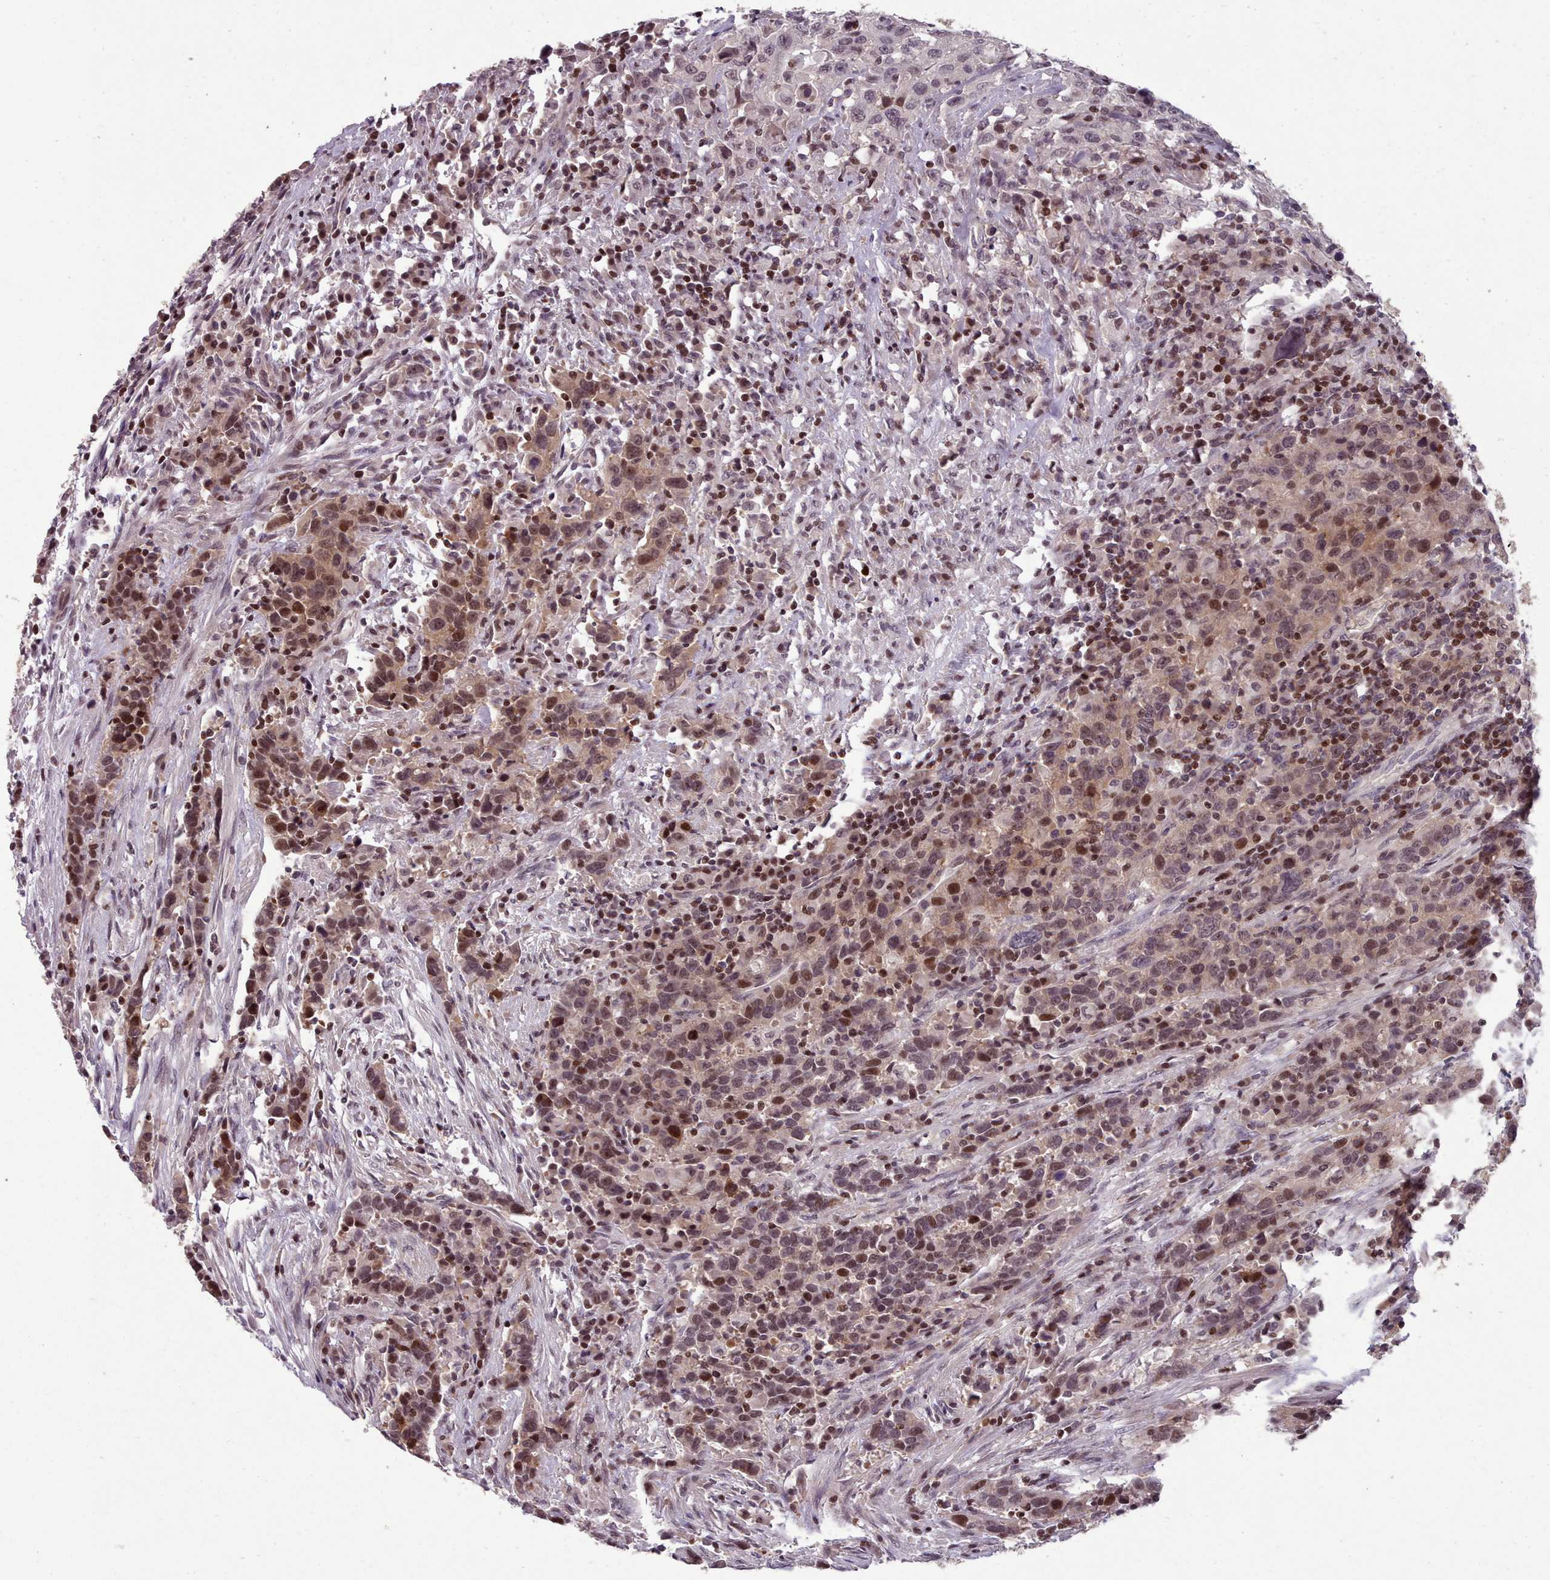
{"staining": {"intensity": "moderate", "quantity": ">75%", "location": "nuclear"}, "tissue": "urothelial cancer", "cell_type": "Tumor cells", "image_type": "cancer", "snomed": [{"axis": "morphology", "description": "Urothelial carcinoma, High grade"}, {"axis": "topography", "description": "Urinary bladder"}], "caption": "Brown immunohistochemical staining in human urothelial carcinoma (high-grade) displays moderate nuclear staining in about >75% of tumor cells. Ihc stains the protein of interest in brown and the nuclei are stained blue.", "gene": "ENSA", "patient": {"sex": "male", "age": 61}}